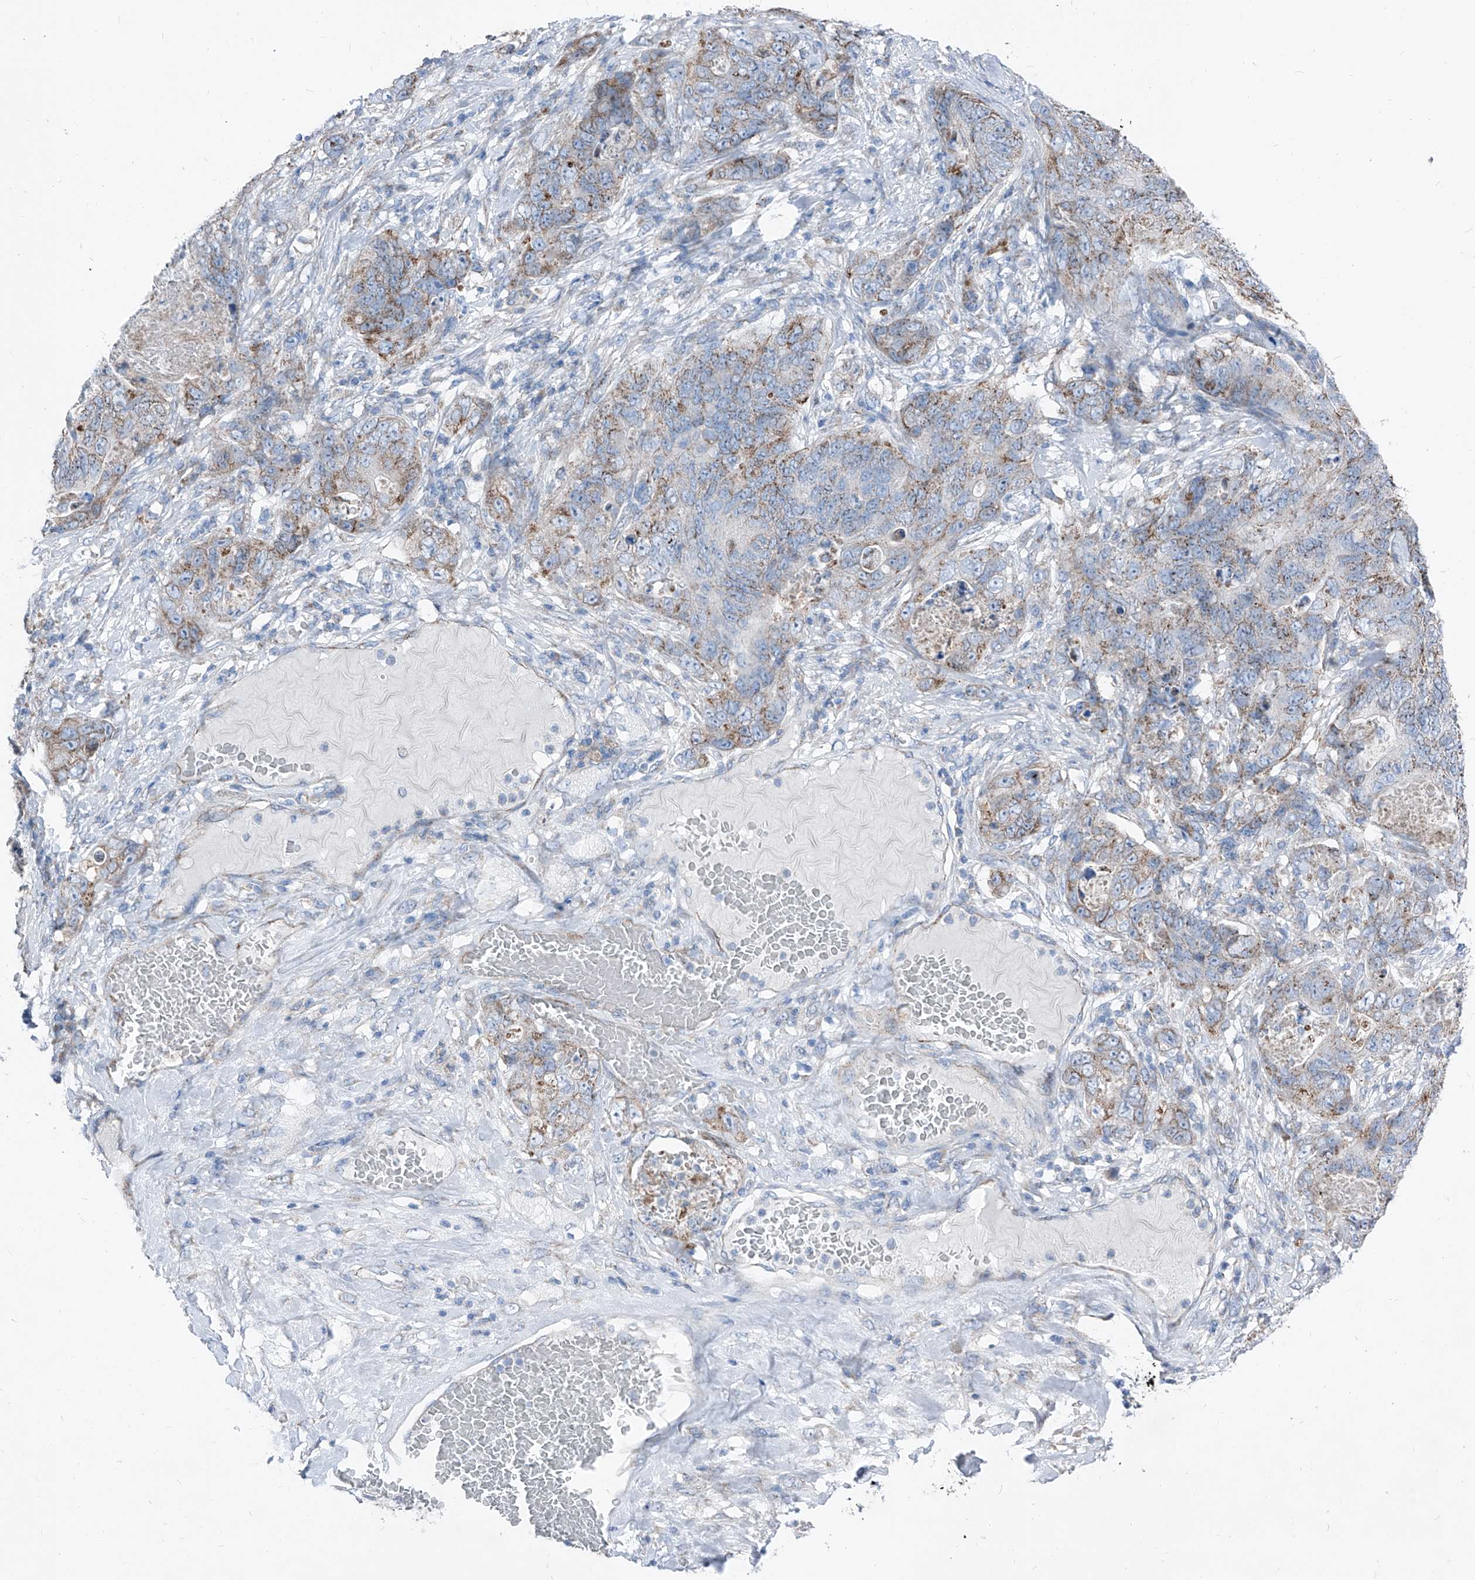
{"staining": {"intensity": "moderate", "quantity": "25%-75%", "location": "cytoplasmic/membranous"}, "tissue": "stomach cancer", "cell_type": "Tumor cells", "image_type": "cancer", "snomed": [{"axis": "morphology", "description": "Normal tissue, NOS"}, {"axis": "morphology", "description": "Adenocarcinoma, NOS"}, {"axis": "topography", "description": "Stomach"}], "caption": "Immunohistochemical staining of stomach cancer displays medium levels of moderate cytoplasmic/membranous positivity in about 25%-75% of tumor cells.", "gene": "AGPS", "patient": {"sex": "female", "age": 89}}